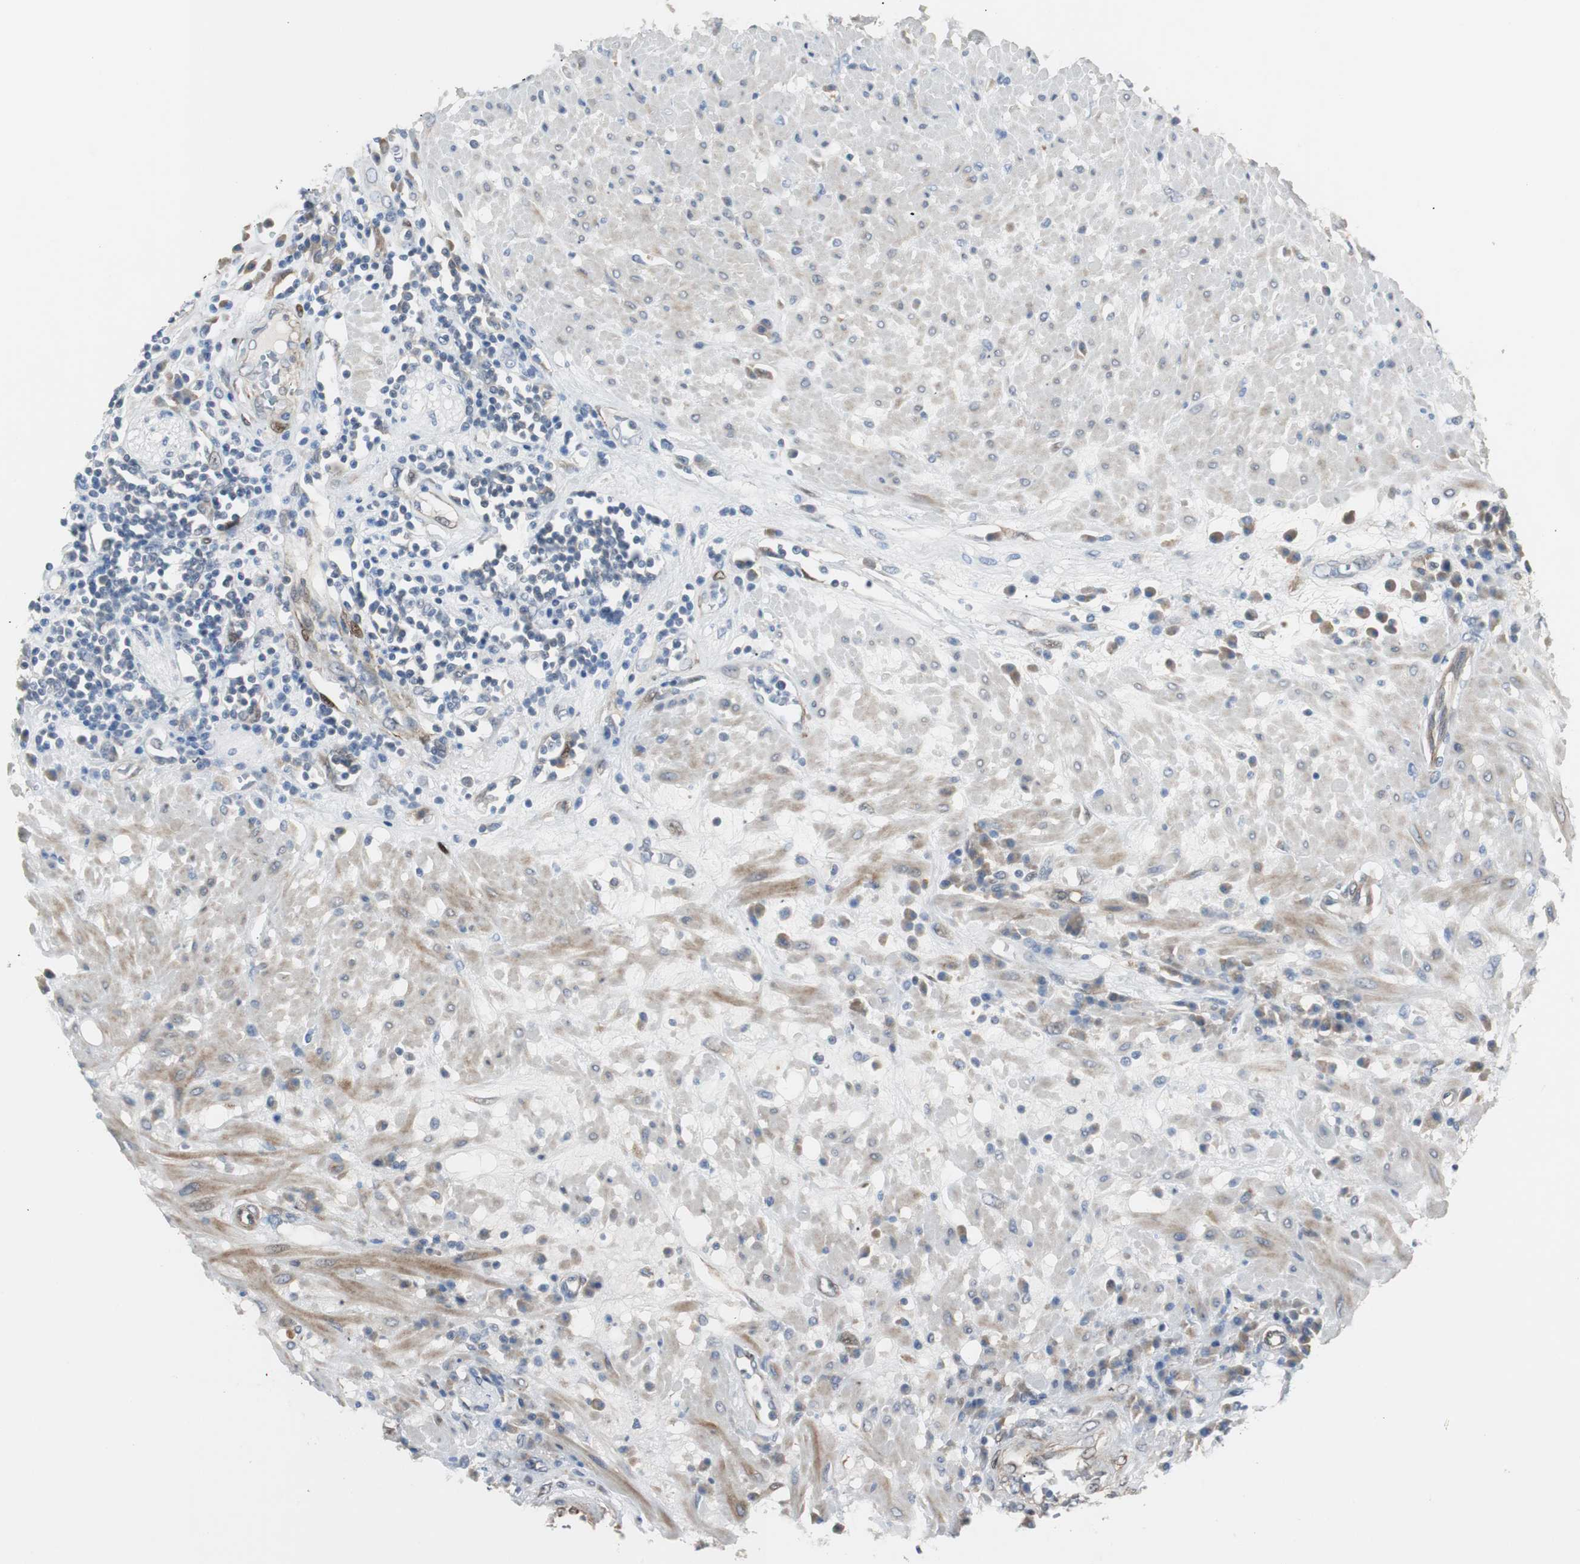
{"staining": {"intensity": "weak", "quantity": "<25%", "location": "nuclear"}, "tissue": "seminal vesicle", "cell_type": "Glandular cells", "image_type": "normal", "snomed": [{"axis": "morphology", "description": "Normal tissue, NOS"}, {"axis": "topography", "description": "Seminal veicle"}], "caption": "Immunohistochemistry (IHC) of benign human seminal vesicle exhibits no positivity in glandular cells.", "gene": "FHL2", "patient": {"sex": "male", "age": 61}}